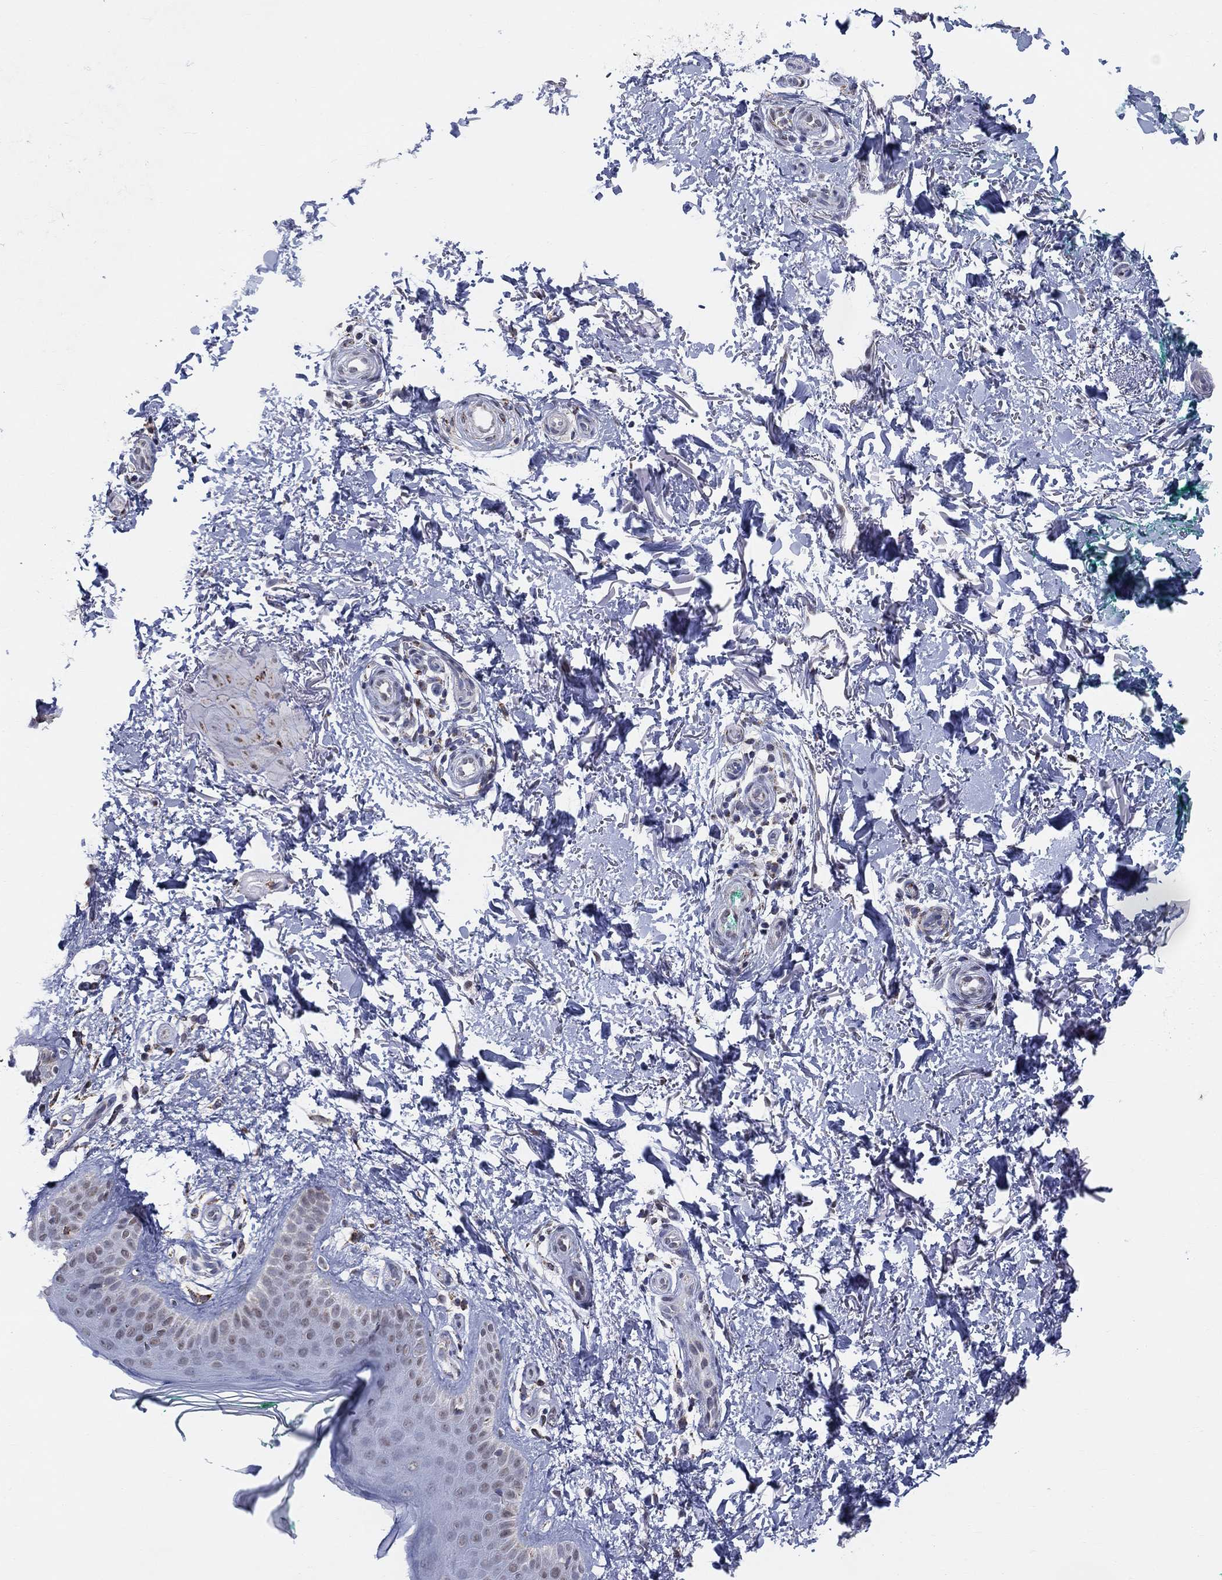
{"staining": {"intensity": "negative", "quantity": "none", "location": "none"}, "tissue": "skin", "cell_type": "Fibroblasts", "image_type": "normal", "snomed": [{"axis": "morphology", "description": "Normal tissue, NOS"}, {"axis": "morphology", "description": "Inflammation, NOS"}, {"axis": "morphology", "description": "Fibrosis, NOS"}, {"axis": "topography", "description": "Skin"}], "caption": "High power microscopy histopathology image of an IHC micrograph of normal skin, revealing no significant expression in fibroblasts.", "gene": "KISS1R", "patient": {"sex": "male", "age": 71}}